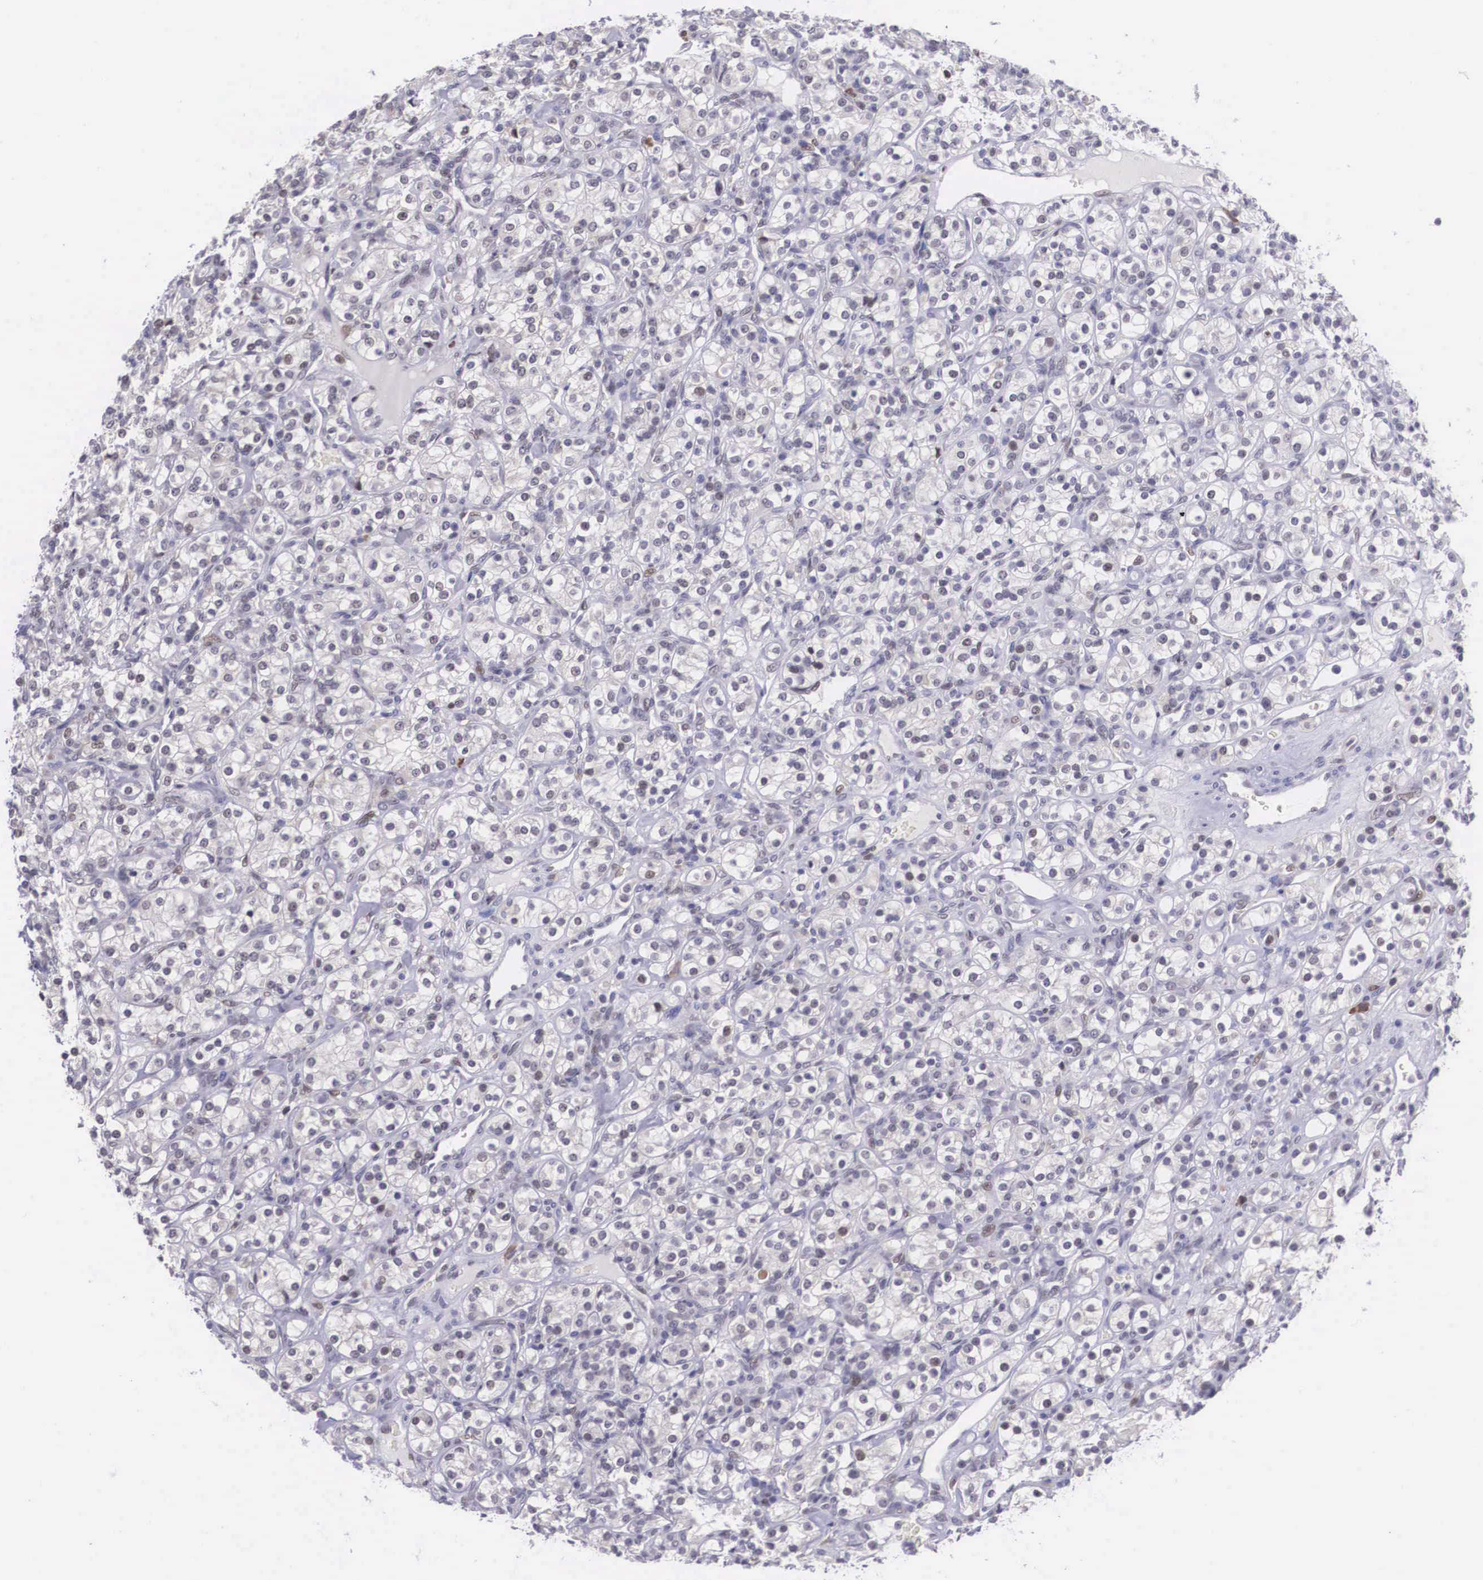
{"staining": {"intensity": "negative", "quantity": "none", "location": "none"}, "tissue": "renal cancer", "cell_type": "Tumor cells", "image_type": "cancer", "snomed": [{"axis": "morphology", "description": "Adenocarcinoma, NOS"}, {"axis": "topography", "description": "Kidney"}], "caption": "IHC image of neoplastic tissue: renal cancer stained with DAB (3,3'-diaminobenzidine) reveals no significant protein staining in tumor cells.", "gene": "SLC25A21", "patient": {"sex": "male", "age": 77}}